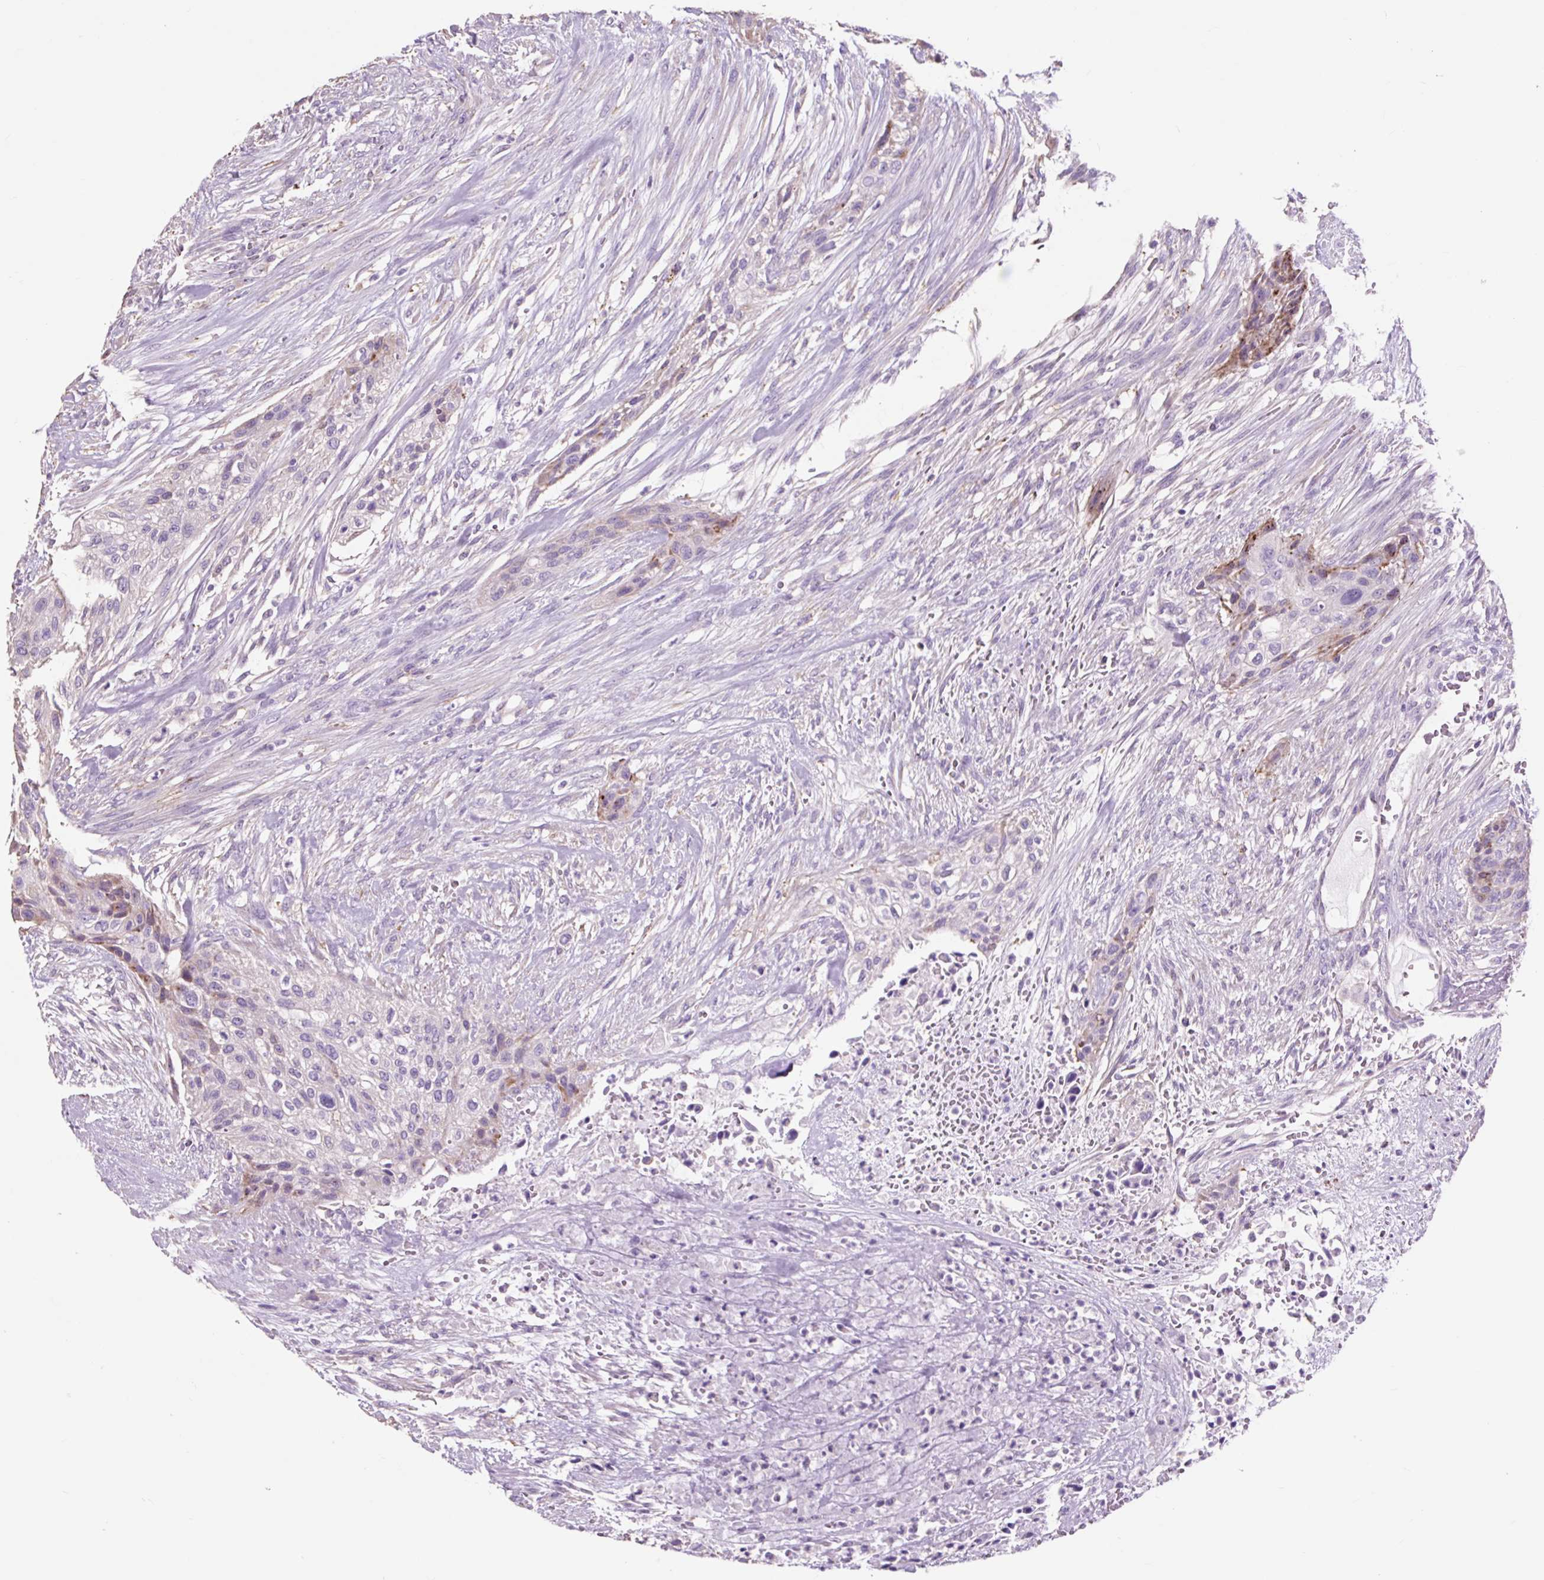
{"staining": {"intensity": "moderate", "quantity": "<25%", "location": "cytoplasmic/membranous"}, "tissue": "urothelial cancer", "cell_type": "Tumor cells", "image_type": "cancer", "snomed": [{"axis": "morphology", "description": "Urothelial carcinoma, High grade"}, {"axis": "topography", "description": "Urinary bladder"}], "caption": "High-power microscopy captured an immunohistochemistry micrograph of urothelial cancer, revealing moderate cytoplasmic/membranous positivity in approximately <25% of tumor cells. Immunohistochemistry (ihc) stains the protein of interest in brown and the nuclei are stained blue.", "gene": "OR10A7", "patient": {"sex": "male", "age": 35}}